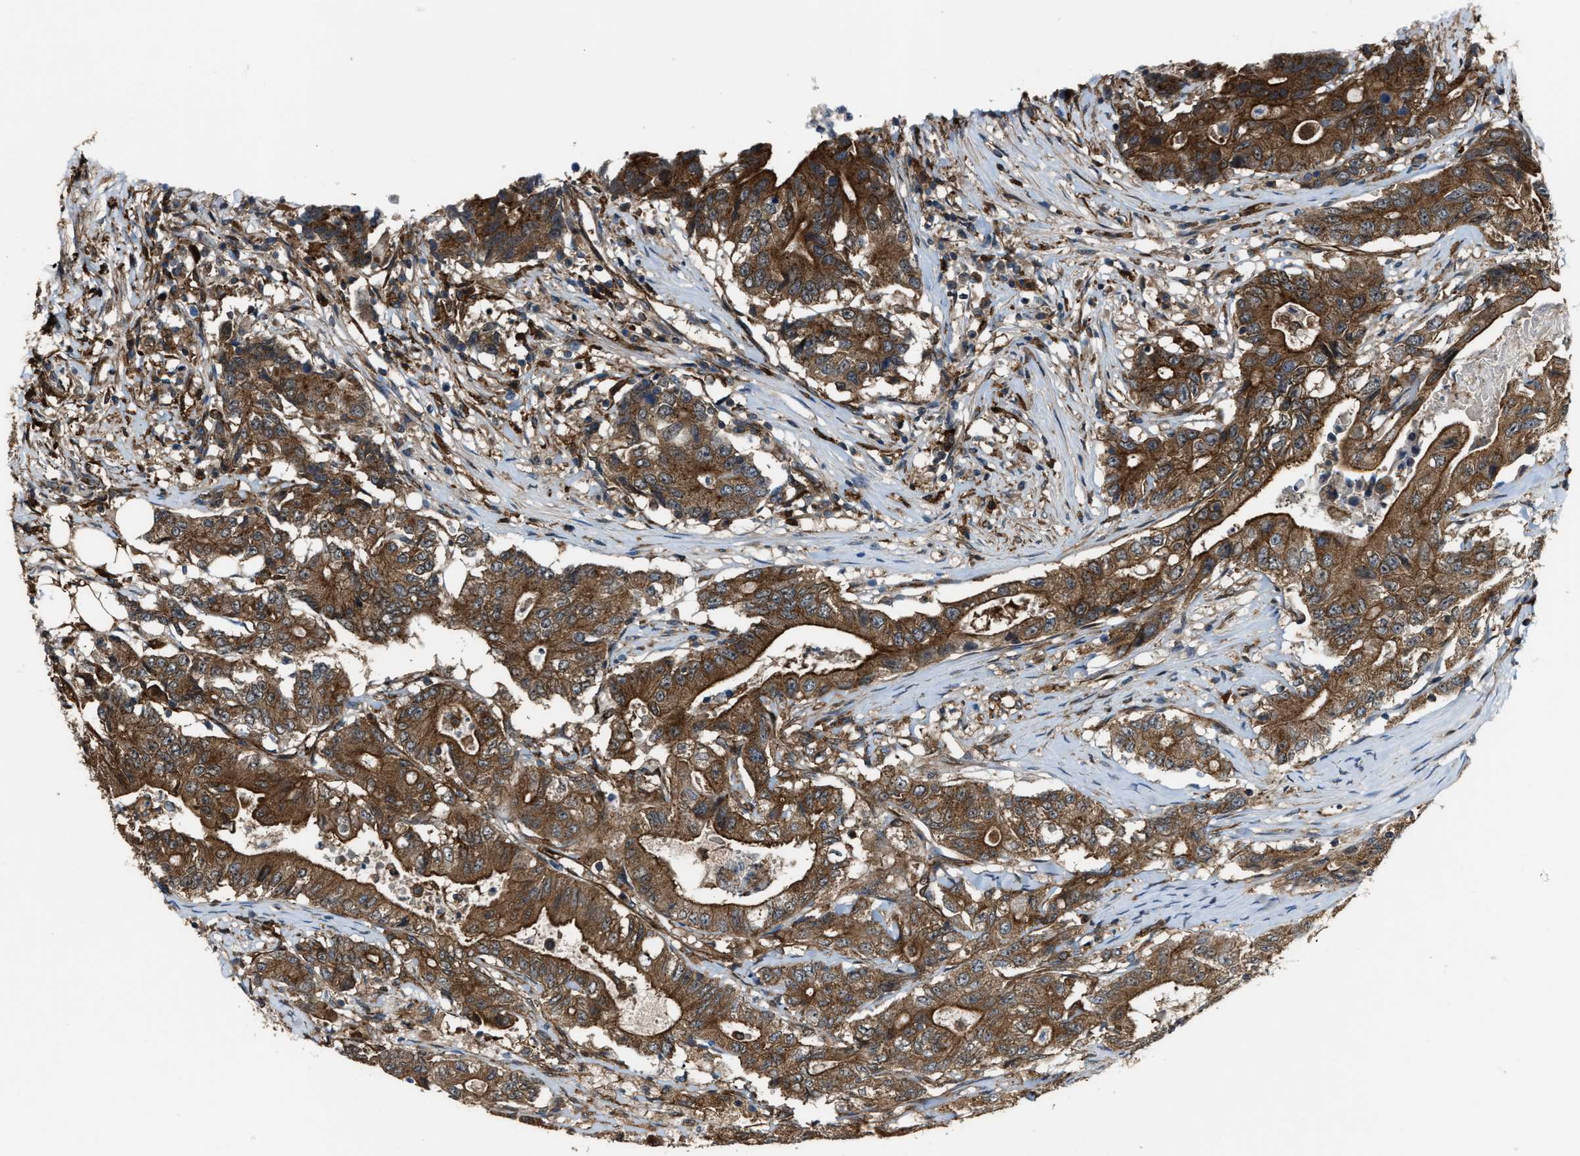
{"staining": {"intensity": "strong", "quantity": ">75%", "location": "cytoplasmic/membranous"}, "tissue": "colorectal cancer", "cell_type": "Tumor cells", "image_type": "cancer", "snomed": [{"axis": "morphology", "description": "Adenocarcinoma, NOS"}, {"axis": "topography", "description": "Colon"}], "caption": "This micrograph exhibits colorectal cancer (adenocarcinoma) stained with IHC to label a protein in brown. The cytoplasmic/membranous of tumor cells show strong positivity for the protein. Nuclei are counter-stained blue.", "gene": "PICALM", "patient": {"sex": "female", "age": 77}}